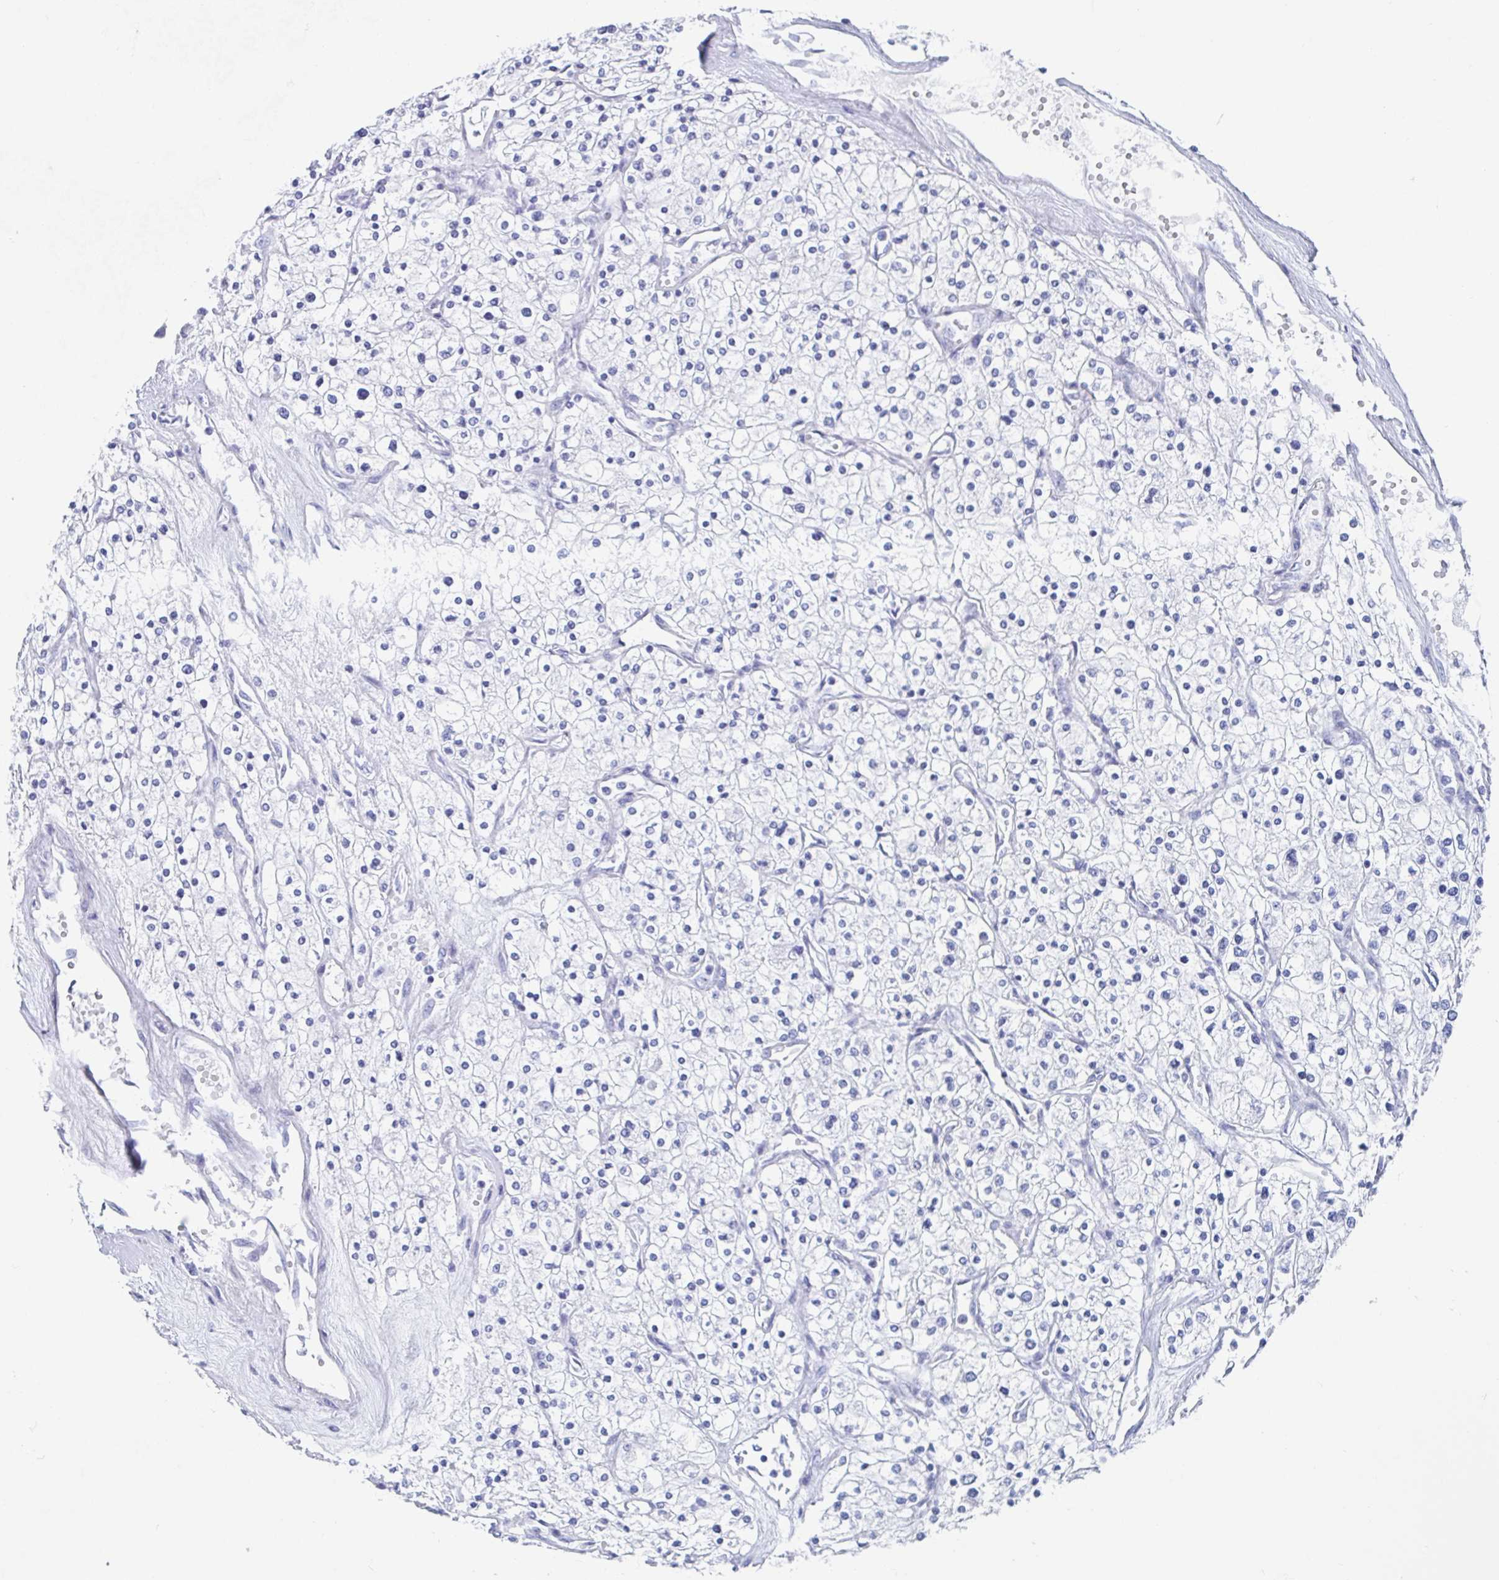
{"staining": {"intensity": "negative", "quantity": "none", "location": "none"}, "tissue": "renal cancer", "cell_type": "Tumor cells", "image_type": "cancer", "snomed": [{"axis": "morphology", "description": "Adenocarcinoma, NOS"}, {"axis": "topography", "description": "Kidney"}], "caption": "Image shows no significant protein expression in tumor cells of renal cancer (adenocarcinoma).", "gene": "SHCBP1L", "patient": {"sex": "male", "age": 80}}